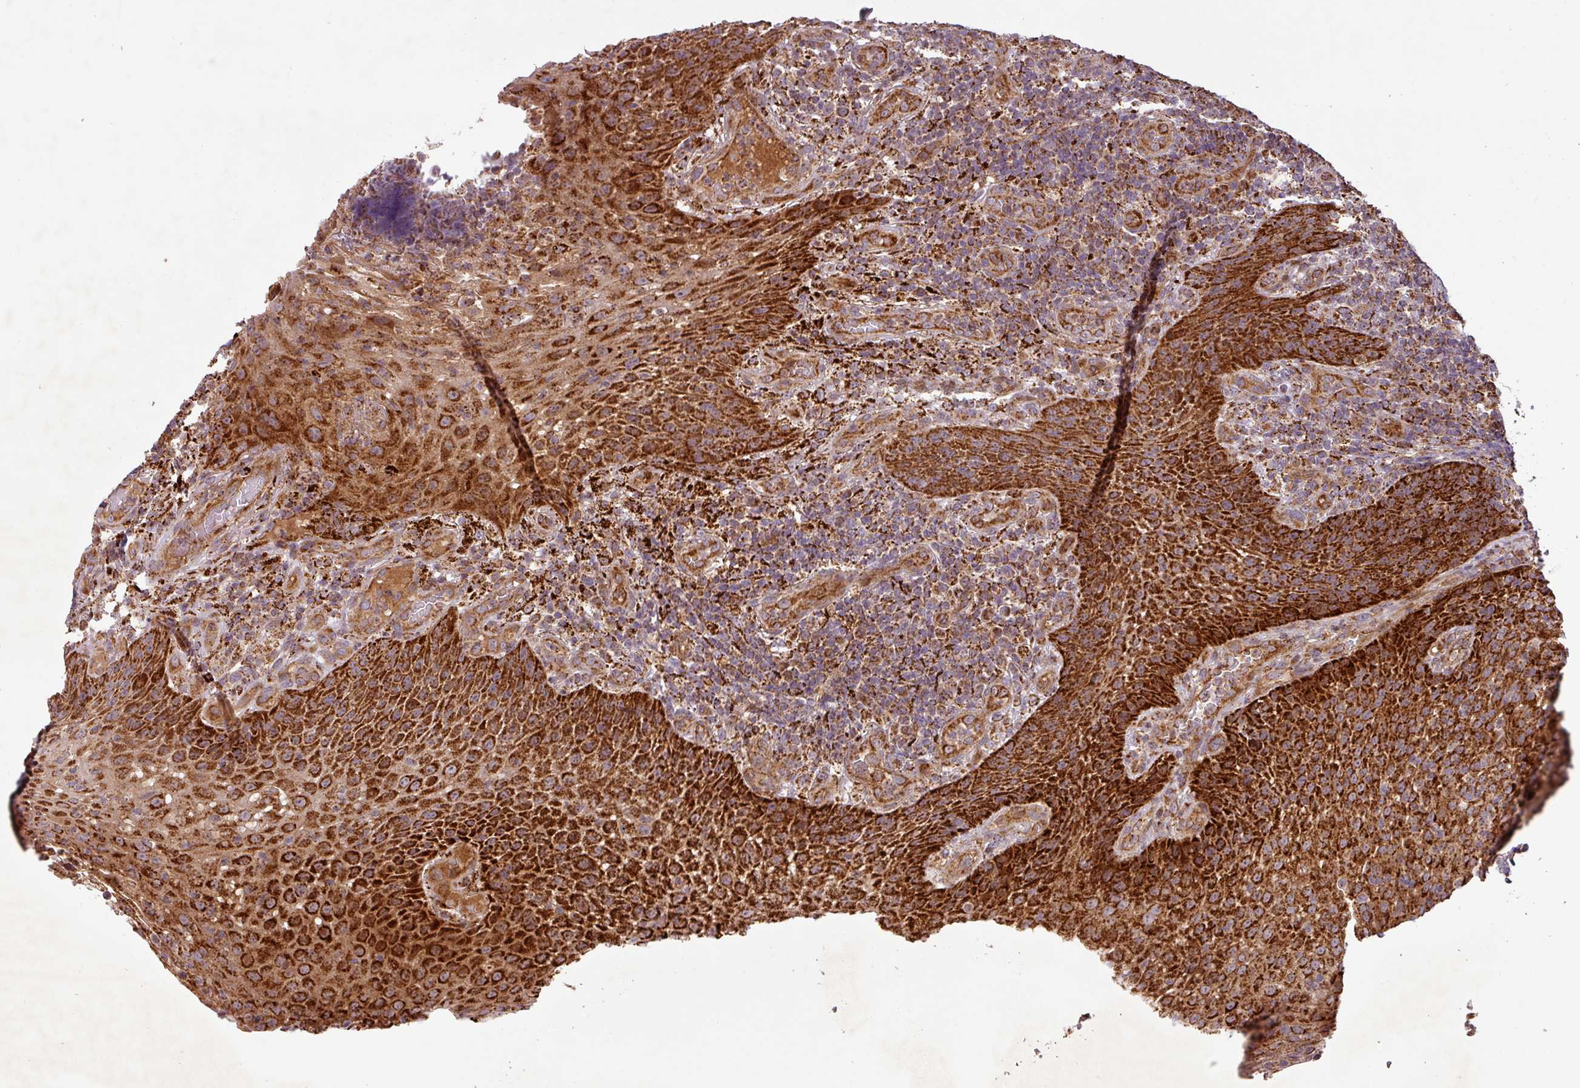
{"staining": {"intensity": "moderate", "quantity": ">75%", "location": "cytoplasmic/membranous"}, "tissue": "tonsil", "cell_type": "Germinal center cells", "image_type": "normal", "snomed": [{"axis": "morphology", "description": "Normal tissue, NOS"}, {"axis": "topography", "description": "Tonsil"}], "caption": "Moderate cytoplasmic/membranous expression is appreciated in approximately >75% of germinal center cells in benign tonsil.", "gene": "GPD2", "patient": {"sex": "male", "age": 17}}